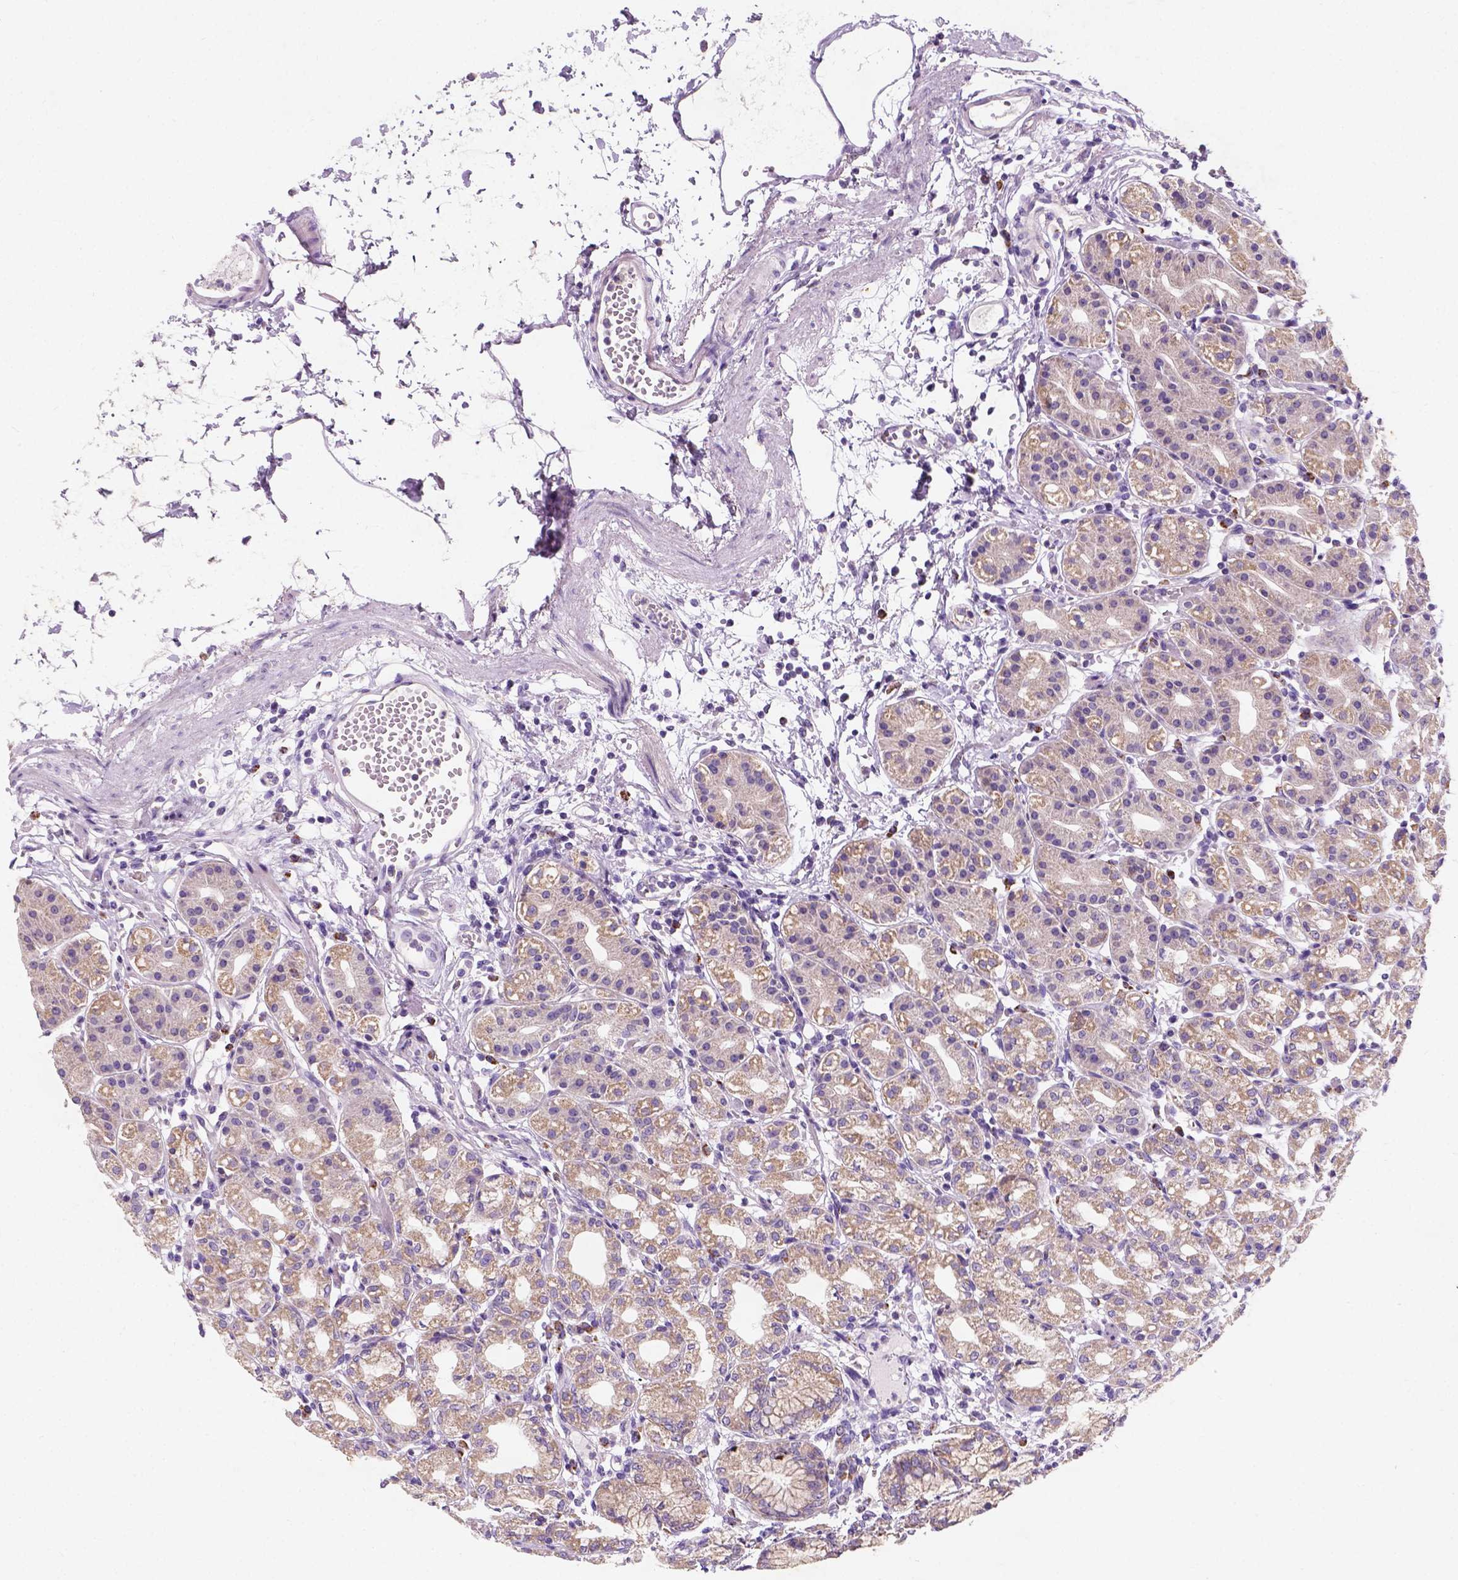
{"staining": {"intensity": "weak", "quantity": ">75%", "location": "cytoplasmic/membranous"}, "tissue": "stomach", "cell_type": "Glandular cells", "image_type": "normal", "snomed": [{"axis": "morphology", "description": "Normal tissue, NOS"}, {"axis": "topography", "description": "Skeletal muscle"}, {"axis": "topography", "description": "Stomach"}], "caption": "Approximately >75% of glandular cells in normal stomach reveal weak cytoplasmic/membranous protein staining as visualized by brown immunohistochemical staining.", "gene": "CHODL", "patient": {"sex": "female", "age": 57}}